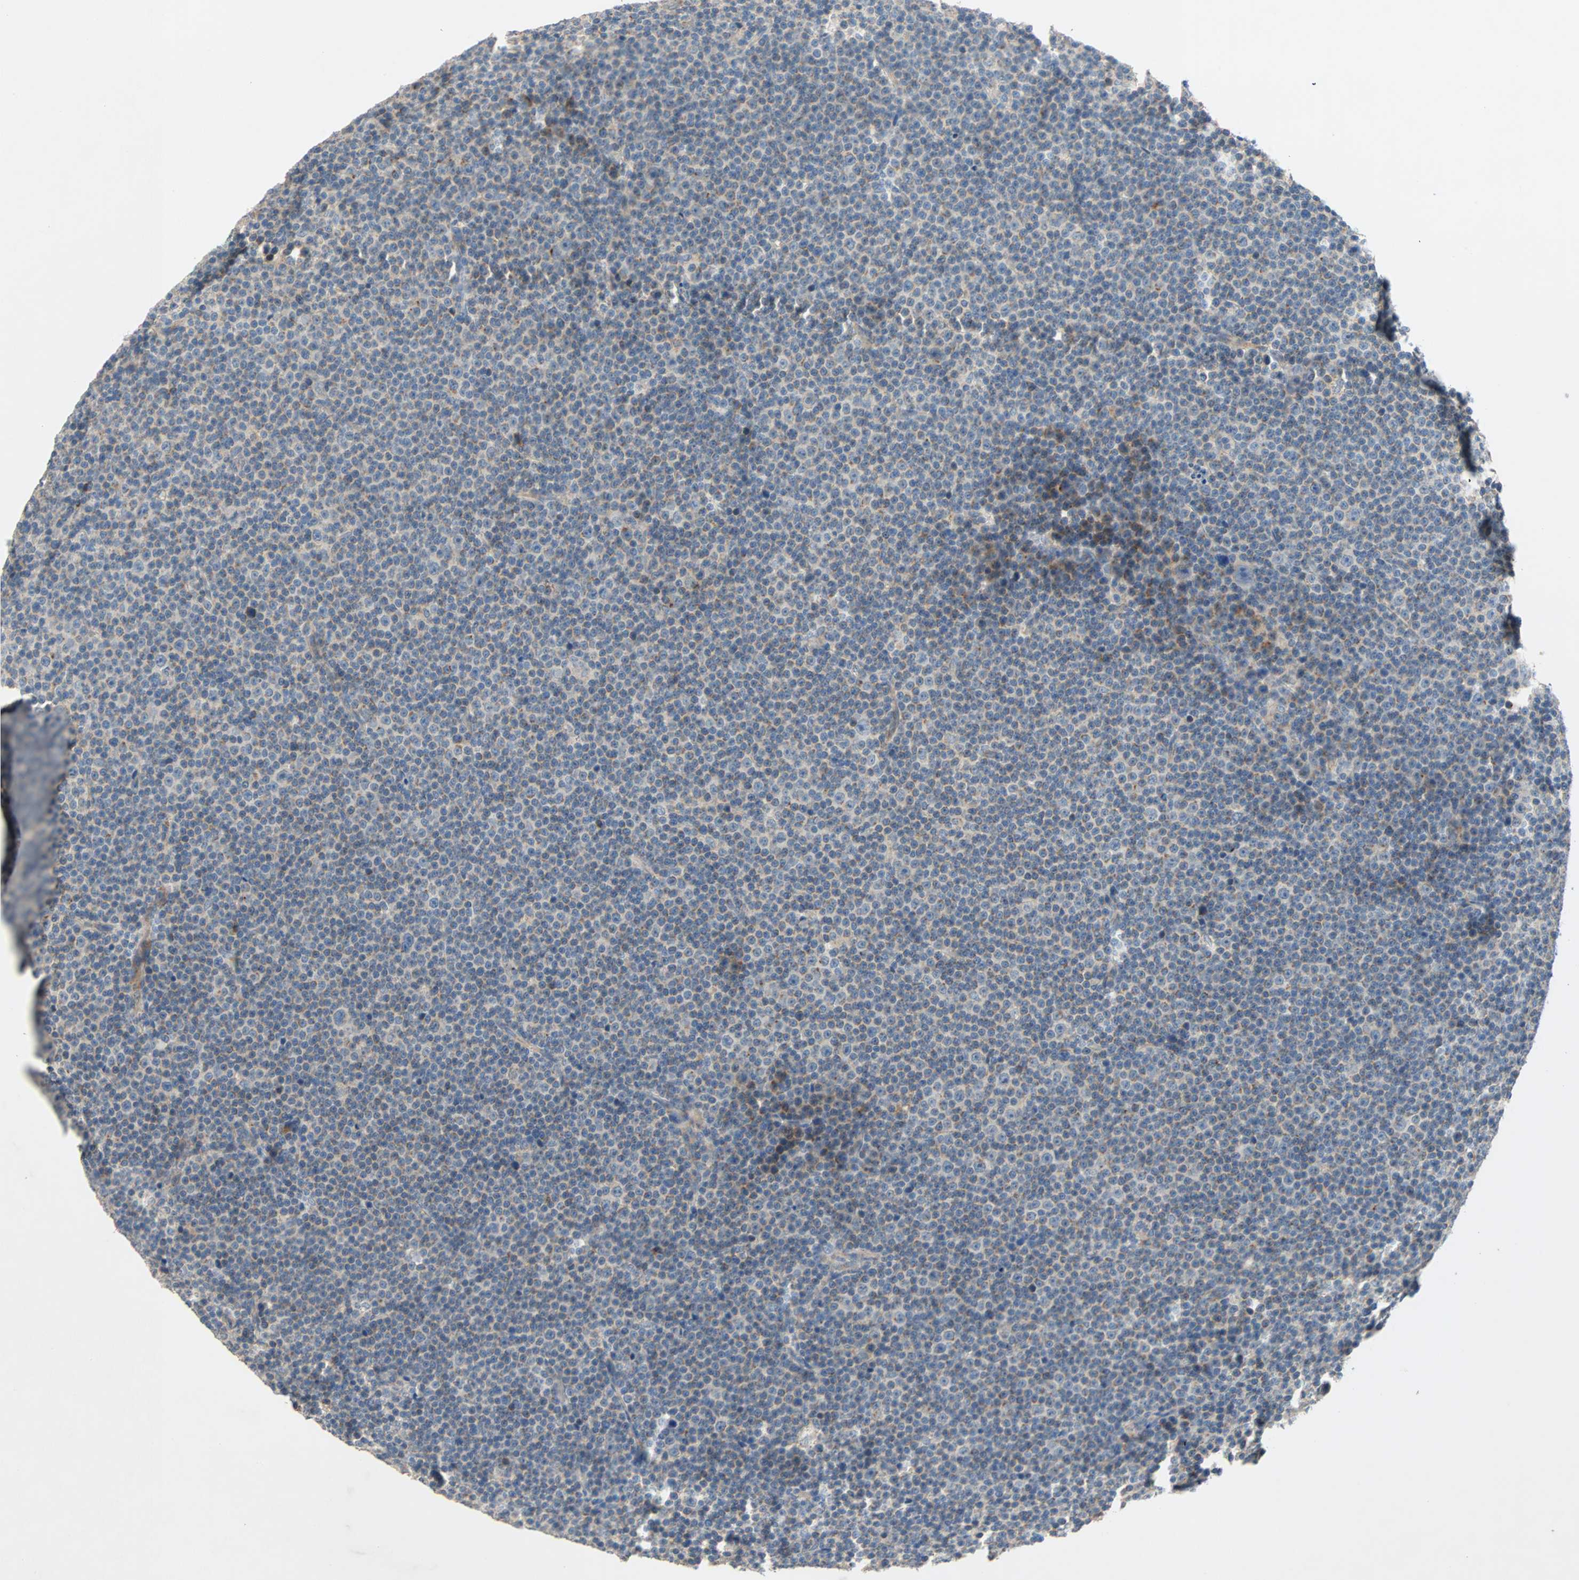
{"staining": {"intensity": "moderate", "quantity": "25%-75%", "location": "cytoplasmic/membranous"}, "tissue": "lymphoma", "cell_type": "Tumor cells", "image_type": "cancer", "snomed": [{"axis": "morphology", "description": "Malignant lymphoma, non-Hodgkin's type, Low grade"}, {"axis": "topography", "description": "Lymph node"}], "caption": "Immunohistochemistry (IHC) of human malignant lymphoma, non-Hodgkin's type (low-grade) exhibits medium levels of moderate cytoplasmic/membranous positivity in about 25%-75% of tumor cells.", "gene": "XYLT1", "patient": {"sex": "female", "age": 67}}